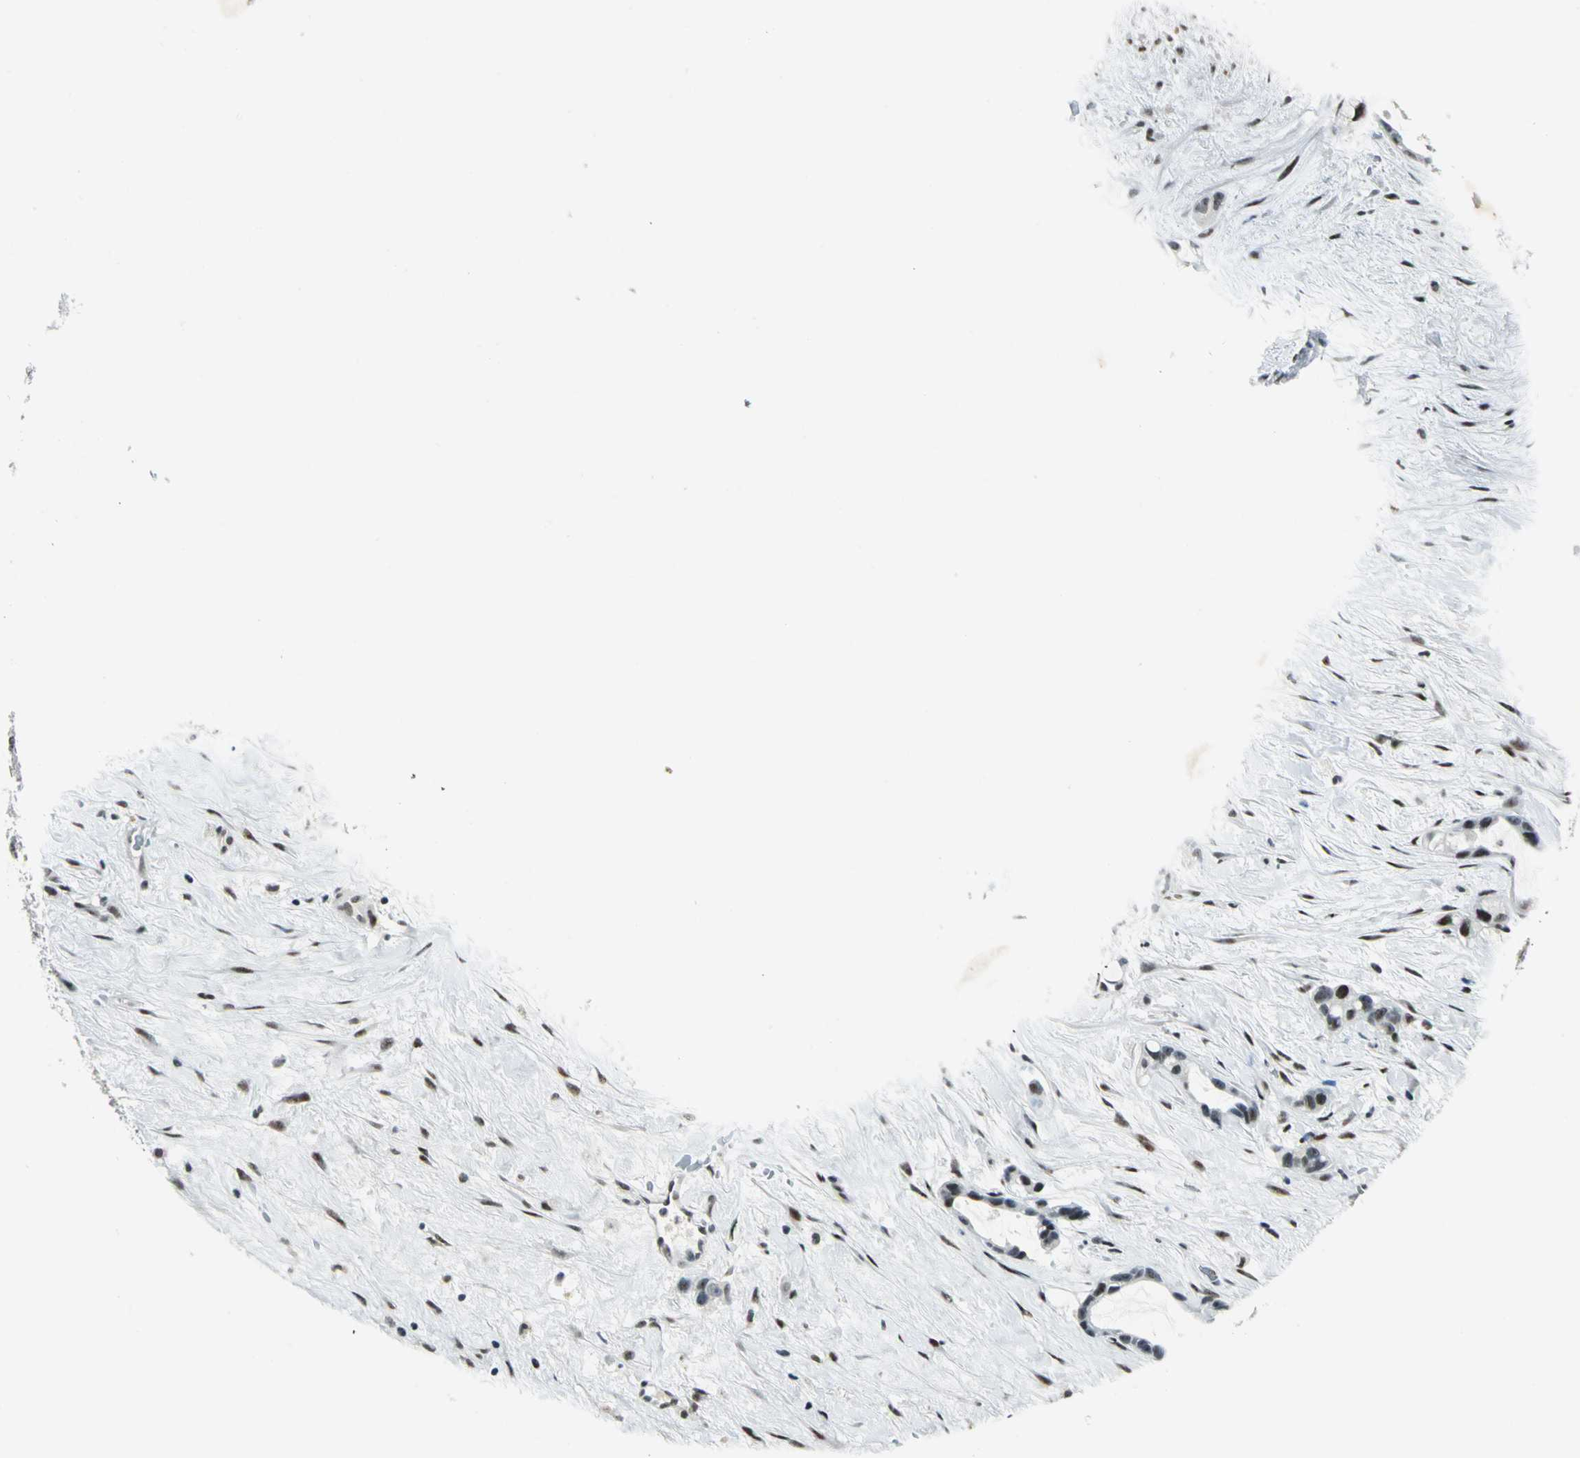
{"staining": {"intensity": "moderate", "quantity": ">75%", "location": "nuclear"}, "tissue": "liver cancer", "cell_type": "Tumor cells", "image_type": "cancer", "snomed": [{"axis": "morphology", "description": "Cholangiocarcinoma"}, {"axis": "topography", "description": "Liver"}], "caption": "Brown immunohistochemical staining in liver cancer (cholangiocarcinoma) reveals moderate nuclear staining in about >75% of tumor cells. The staining was performed using DAB (3,3'-diaminobenzidine) to visualize the protein expression in brown, while the nuclei were stained in blue with hematoxylin (Magnification: 20x).", "gene": "KAT6B", "patient": {"sex": "female", "age": 65}}